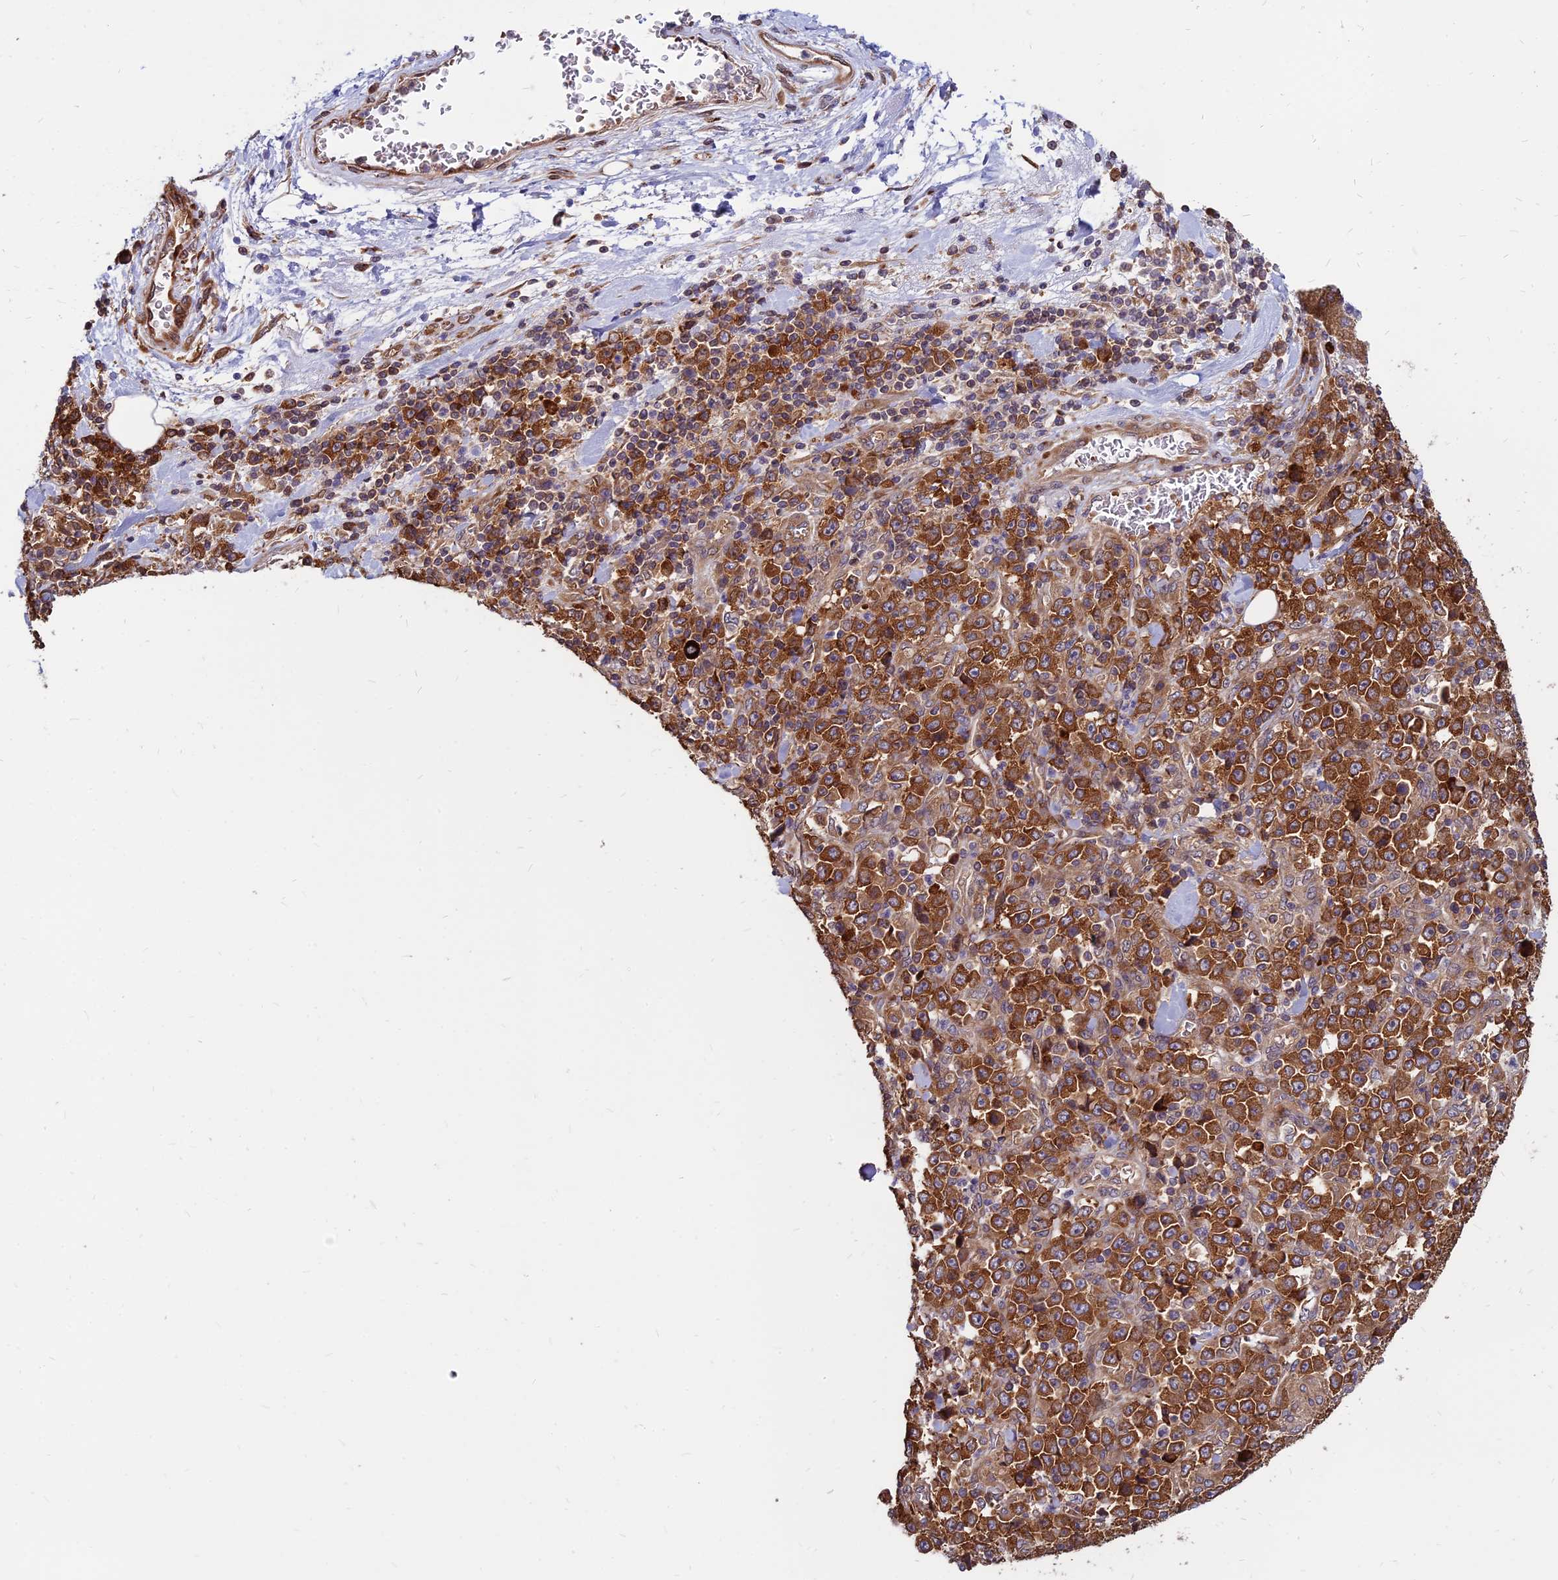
{"staining": {"intensity": "strong", "quantity": ">75%", "location": "cytoplasmic/membranous"}, "tissue": "stomach cancer", "cell_type": "Tumor cells", "image_type": "cancer", "snomed": [{"axis": "morphology", "description": "Normal tissue, NOS"}, {"axis": "morphology", "description": "Adenocarcinoma, NOS"}, {"axis": "topography", "description": "Stomach, upper"}, {"axis": "topography", "description": "Stomach"}], "caption": "Immunohistochemical staining of human stomach cancer exhibits high levels of strong cytoplasmic/membranous staining in about >75% of tumor cells. (Brightfield microscopy of DAB IHC at high magnification).", "gene": "CCT6B", "patient": {"sex": "male", "age": 59}}